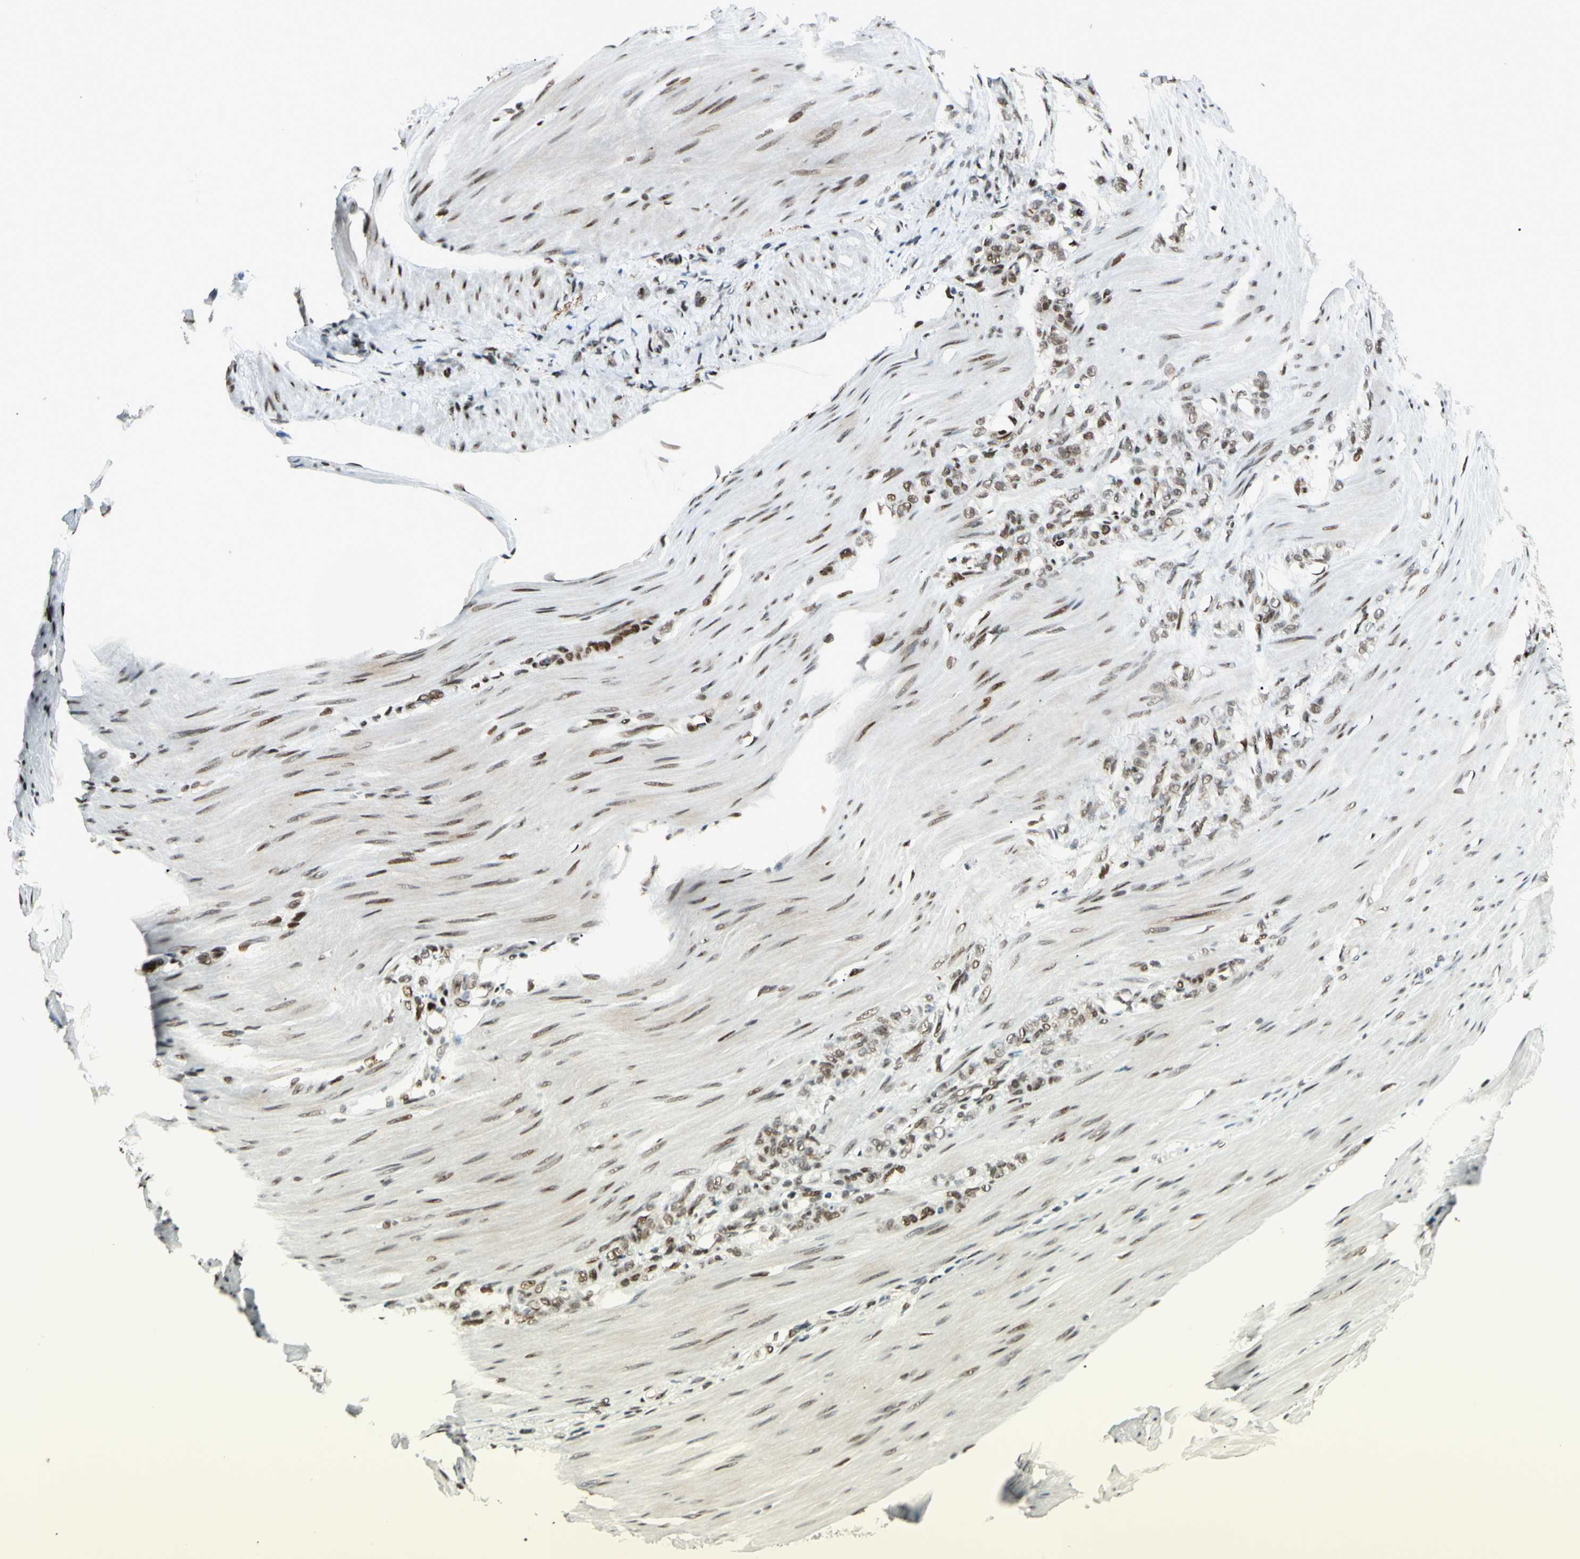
{"staining": {"intensity": "moderate", "quantity": ">75%", "location": "nuclear"}, "tissue": "stomach cancer", "cell_type": "Tumor cells", "image_type": "cancer", "snomed": [{"axis": "morphology", "description": "Adenocarcinoma, NOS"}, {"axis": "topography", "description": "Stomach"}], "caption": "Tumor cells reveal moderate nuclear expression in approximately >75% of cells in stomach cancer (adenocarcinoma).", "gene": "FUS", "patient": {"sex": "male", "age": 82}}